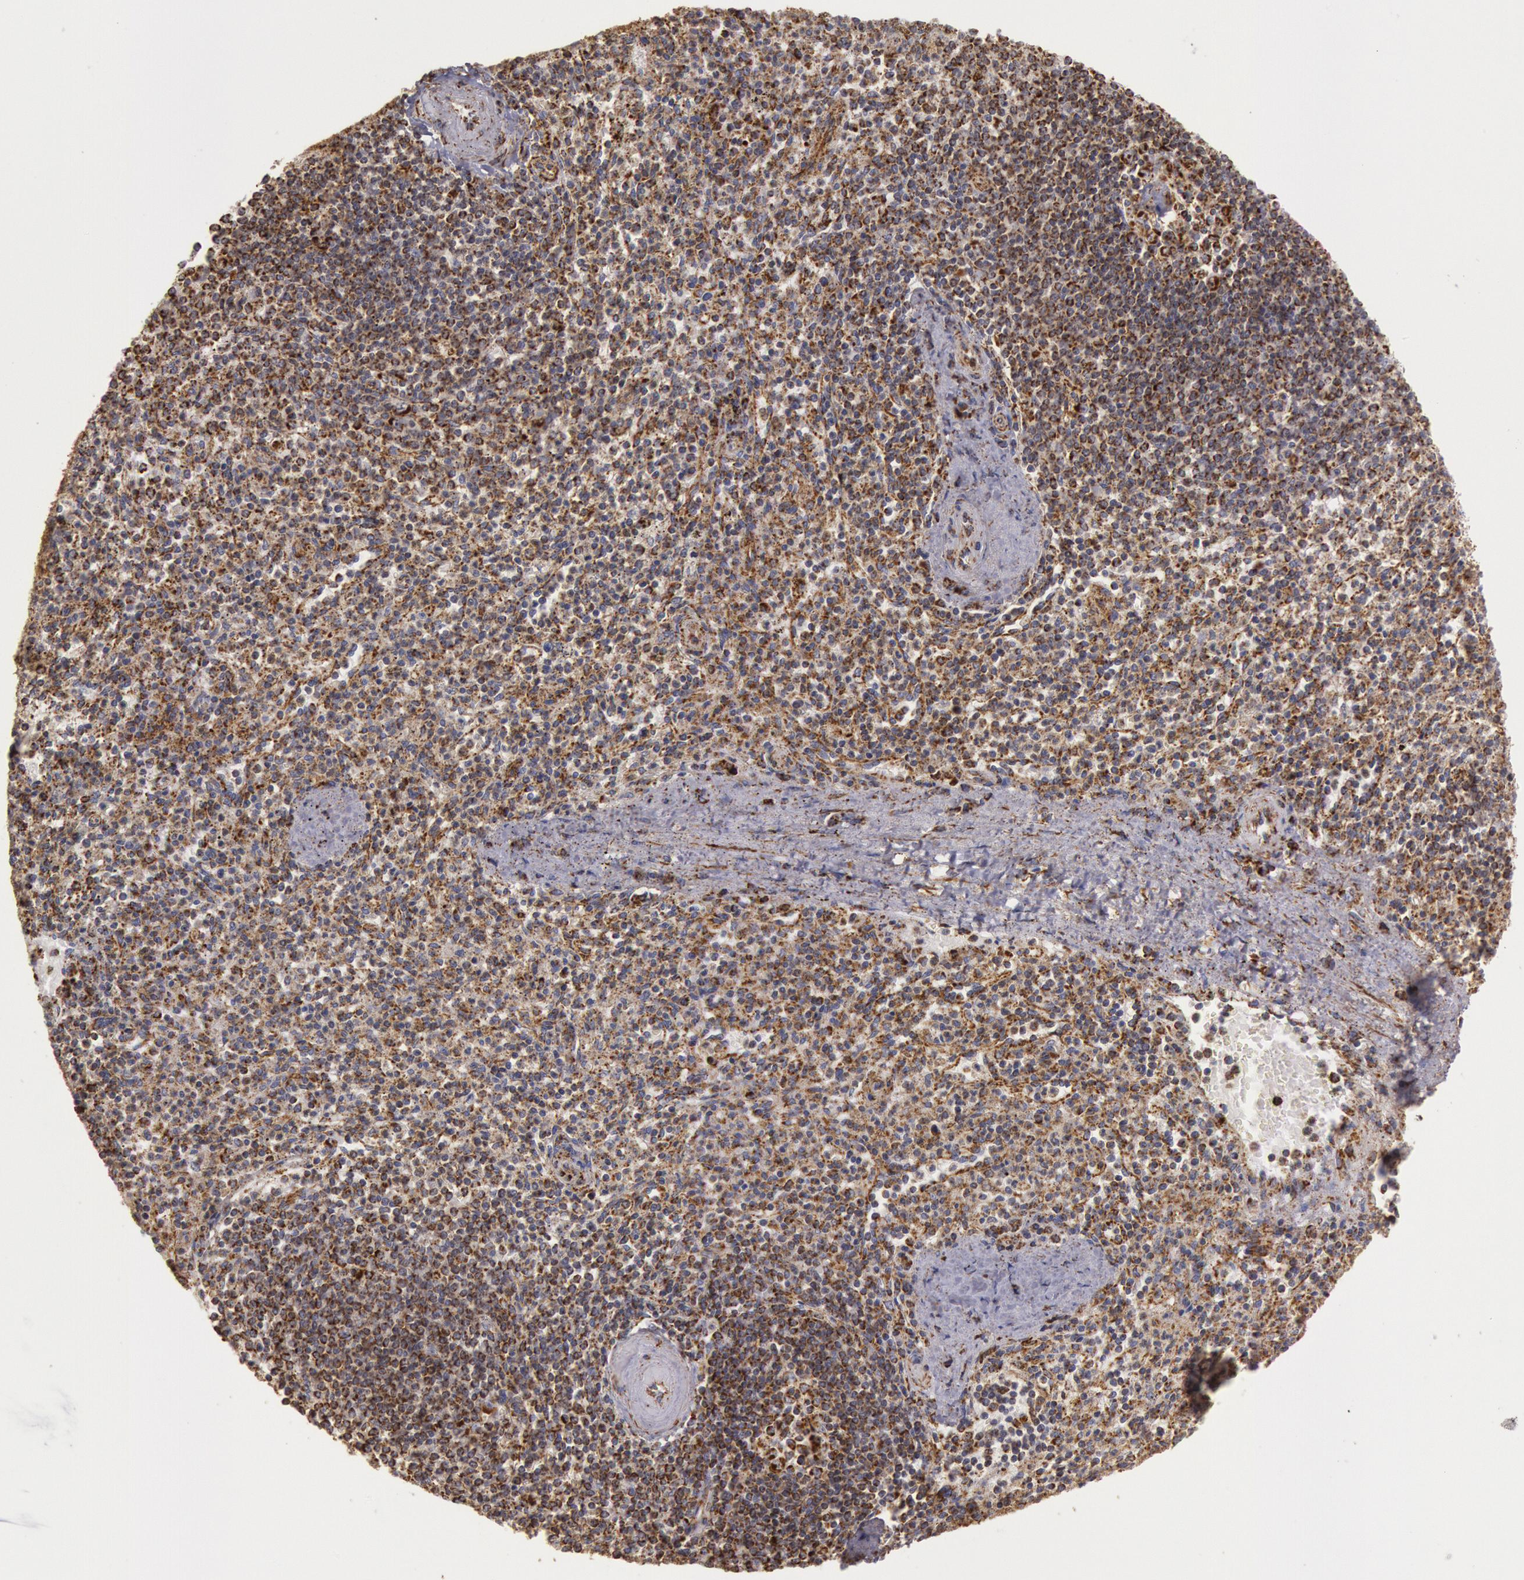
{"staining": {"intensity": "moderate", "quantity": ">75%", "location": "cytoplasmic/membranous"}, "tissue": "spleen", "cell_type": "Cells in red pulp", "image_type": "normal", "snomed": [{"axis": "morphology", "description": "Normal tissue, NOS"}, {"axis": "topography", "description": "Spleen"}], "caption": "This histopathology image reveals immunohistochemistry (IHC) staining of benign spleen, with medium moderate cytoplasmic/membranous positivity in approximately >75% of cells in red pulp.", "gene": "CYC1", "patient": {"sex": "male", "age": 72}}